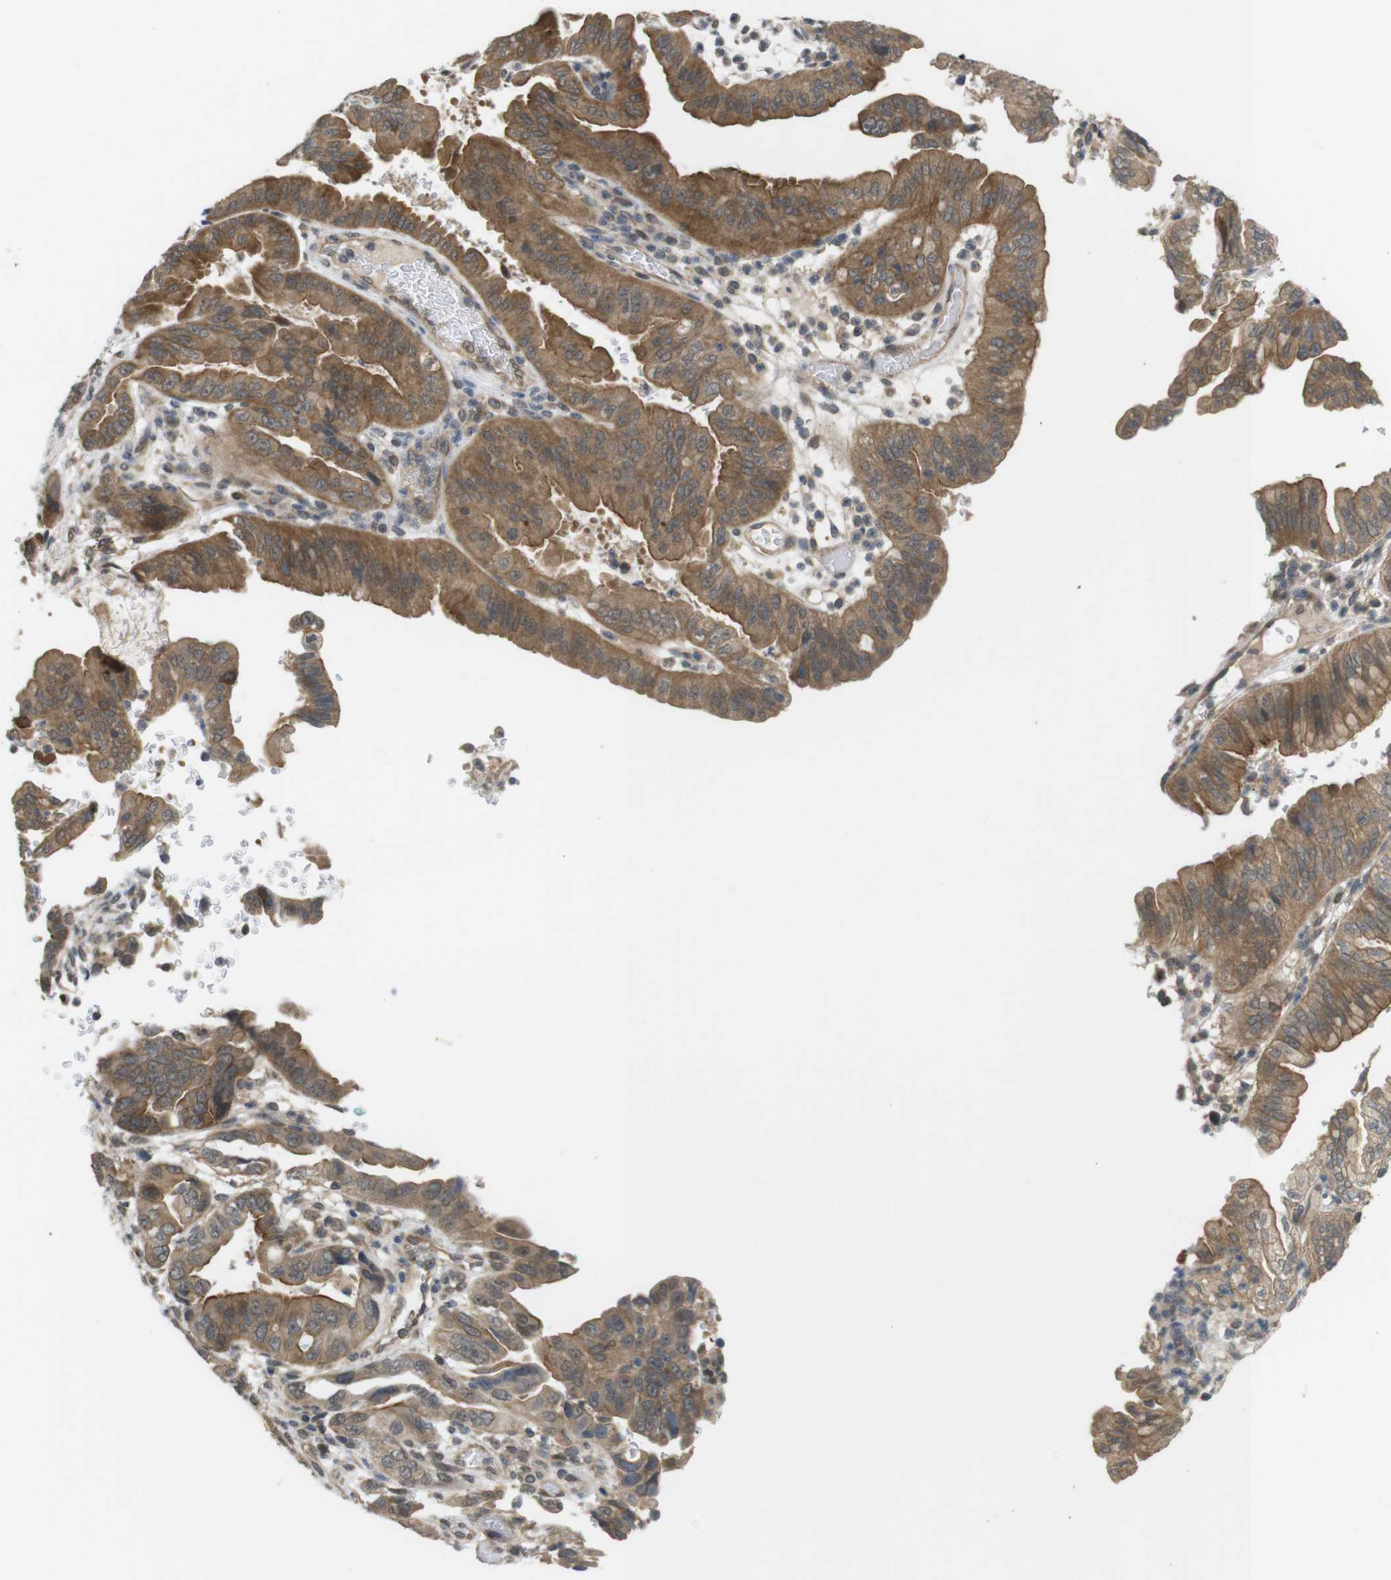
{"staining": {"intensity": "moderate", "quantity": ">75%", "location": "cytoplasmic/membranous"}, "tissue": "pancreatic cancer", "cell_type": "Tumor cells", "image_type": "cancer", "snomed": [{"axis": "morphology", "description": "Adenocarcinoma, NOS"}, {"axis": "topography", "description": "Pancreas"}], "caption": "The photomicrograph reveals a brown stain indicating the presence of a protein in the cytoplasmic/membranous of tumor cells in adenocarcinoma (pancreatic).", "gene": "RNF130", "patient": {"sex": "male", "age": 70}}